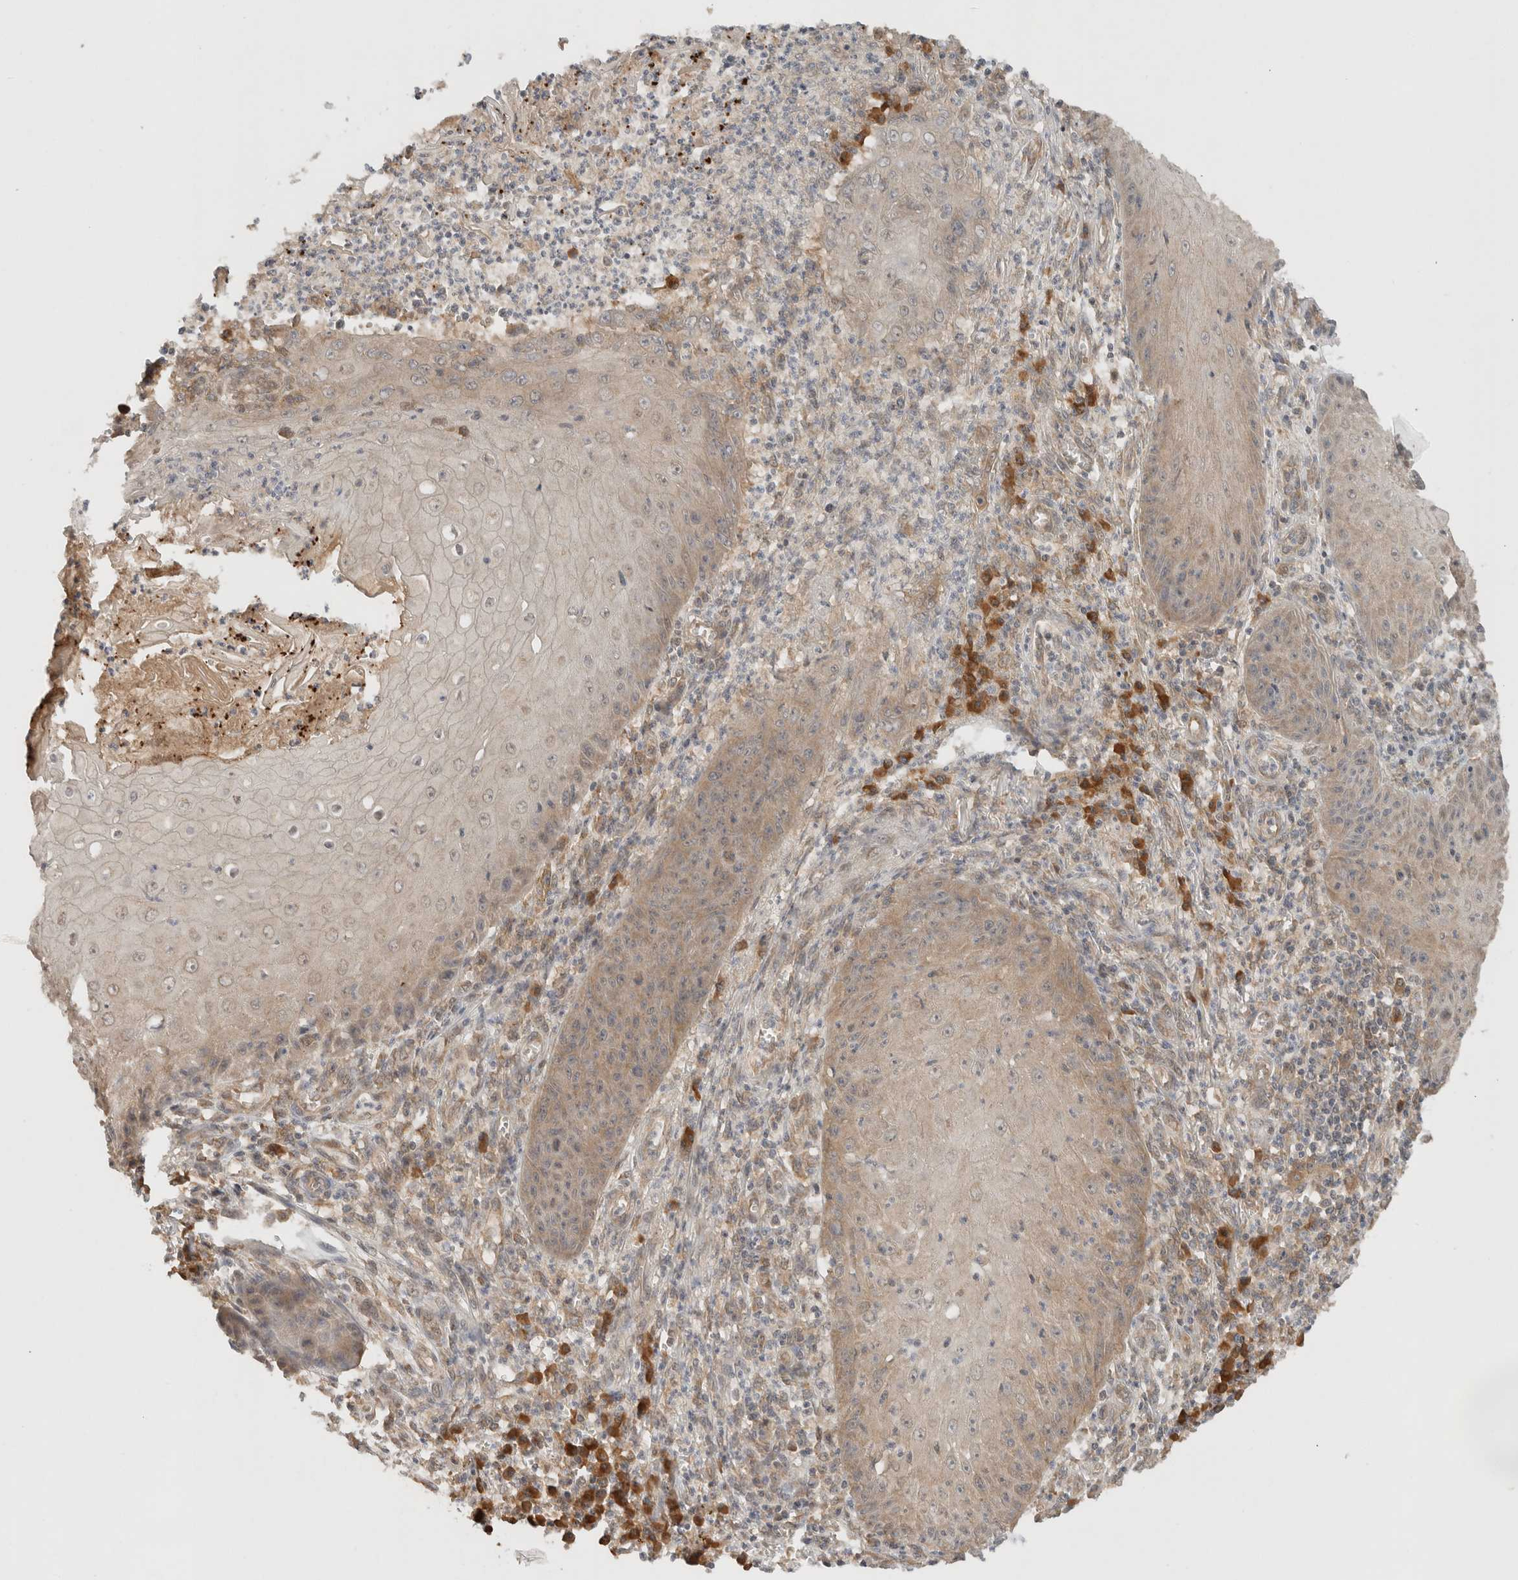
{"staining": {"intensity": "weak", "quantity": ">75%", "location": "cytoplasmic/membranous"}, "tissue": "skin cancer", "cell_type": "Tumor cells", "image_type": "cancer", "snomed": [{"axis": "morphology", "description": "Squamous cell carcinoma, NOS"}, {"axis": "topography", "description": "Skin"}], "caption": "The photomicrograph demonstrates a brown stain indicating the presence of a protein in the cytoplasmic/membranous of tumor cells in squamous cell carcinoma (skin).", "gene": "ARFGEF2", "patient": {"sex": "female", "age": 73}}